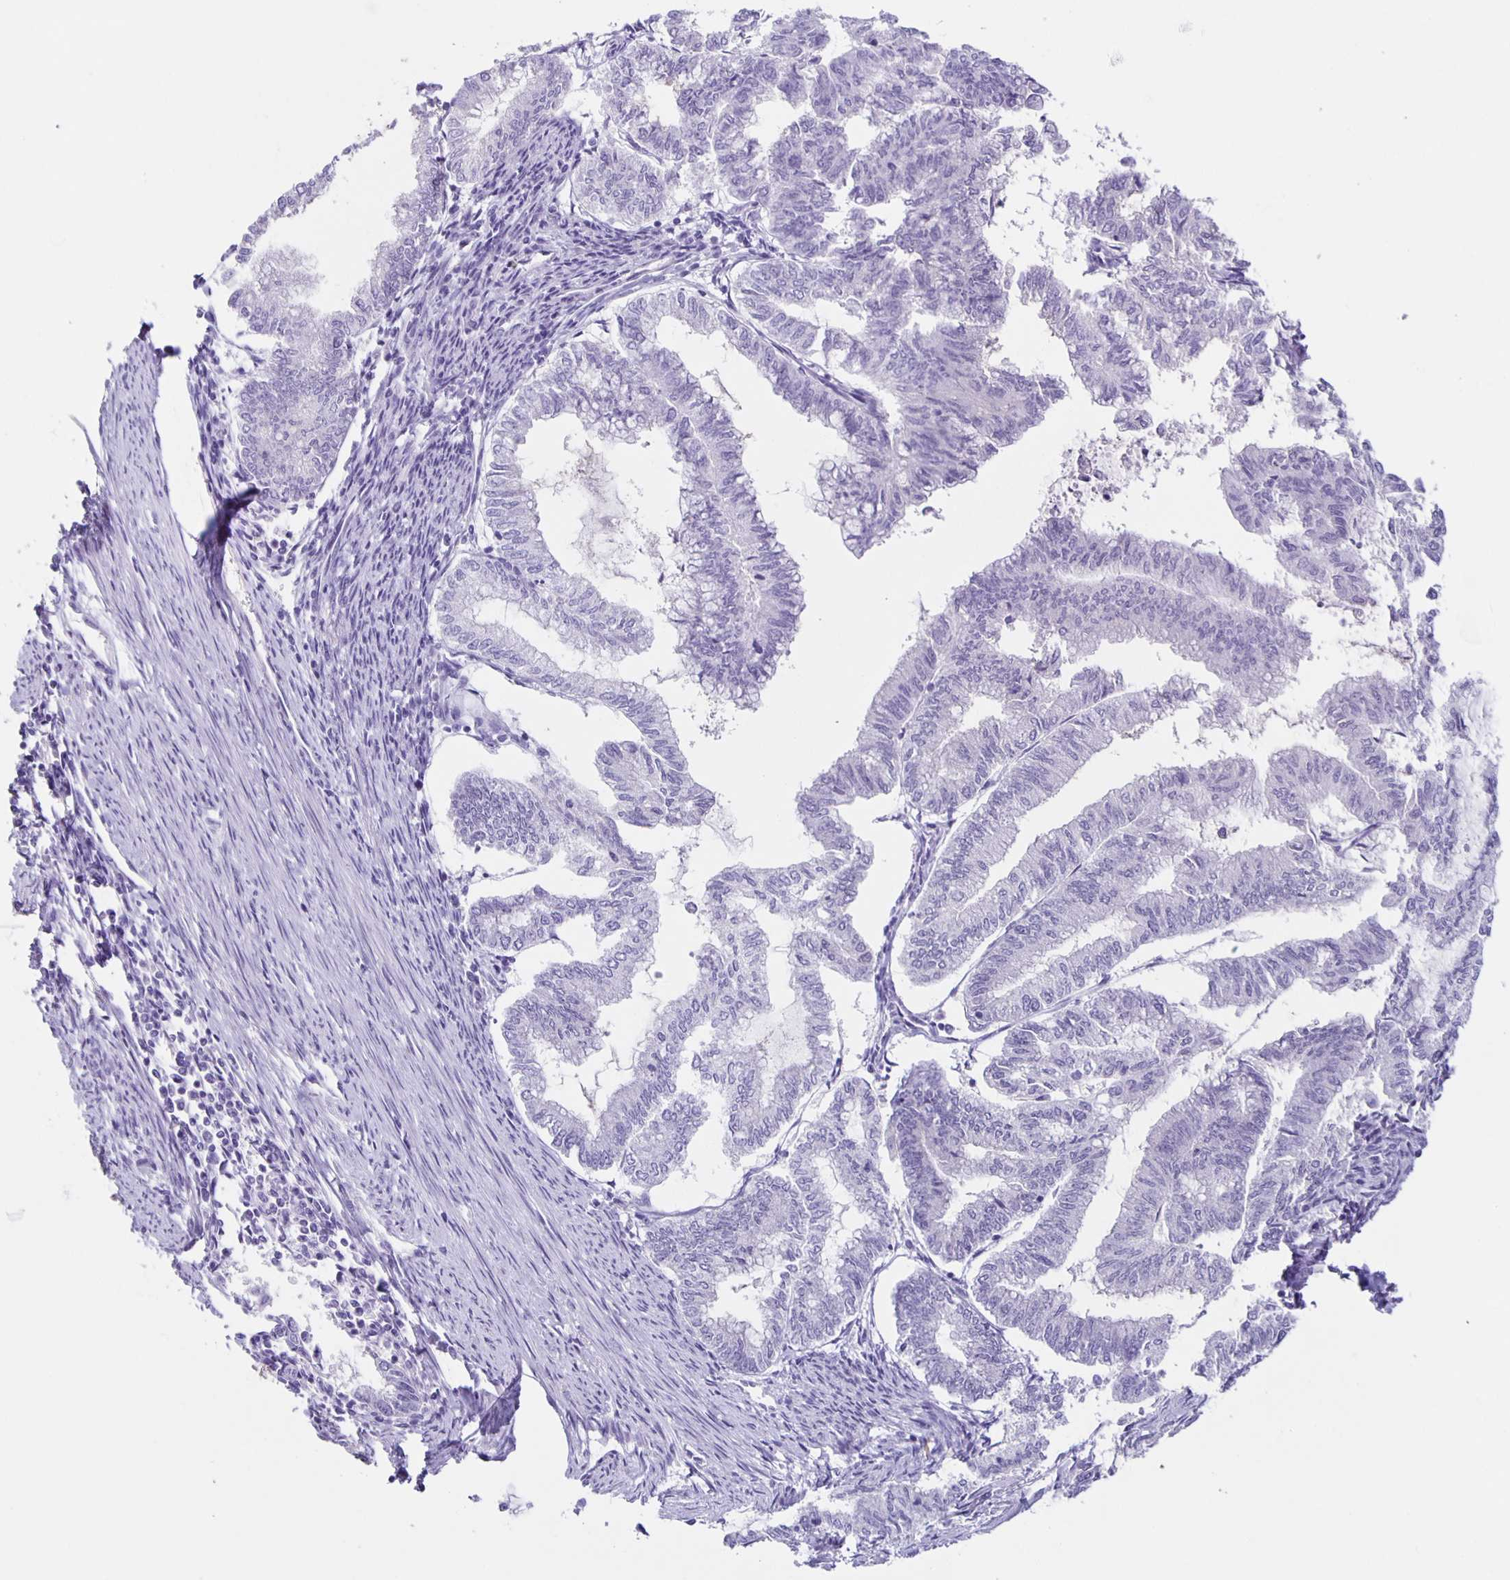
{"staining": {"intensity": "negative", "quantity": "none", "location": "none"}, "tissue": "endometrial cancer", "cell_type": "Tumor cells", "image_type": "cancer", "snomed": [{"axis": "morphology", "description": "Adenocarcinoma, NOS"}, {"axis": "topography", "description": "Endometrium"}], "caption": "This photomicrograph is of adenocarcinoma (endometrial) stained with immunohistochemistry (IHC) to label a protein in brown with the nuclei are counter-stained blue. There is no staining in tumor cells.", "gene": "SLC12A3", "patient": {"sex": "female", "age": 79}}